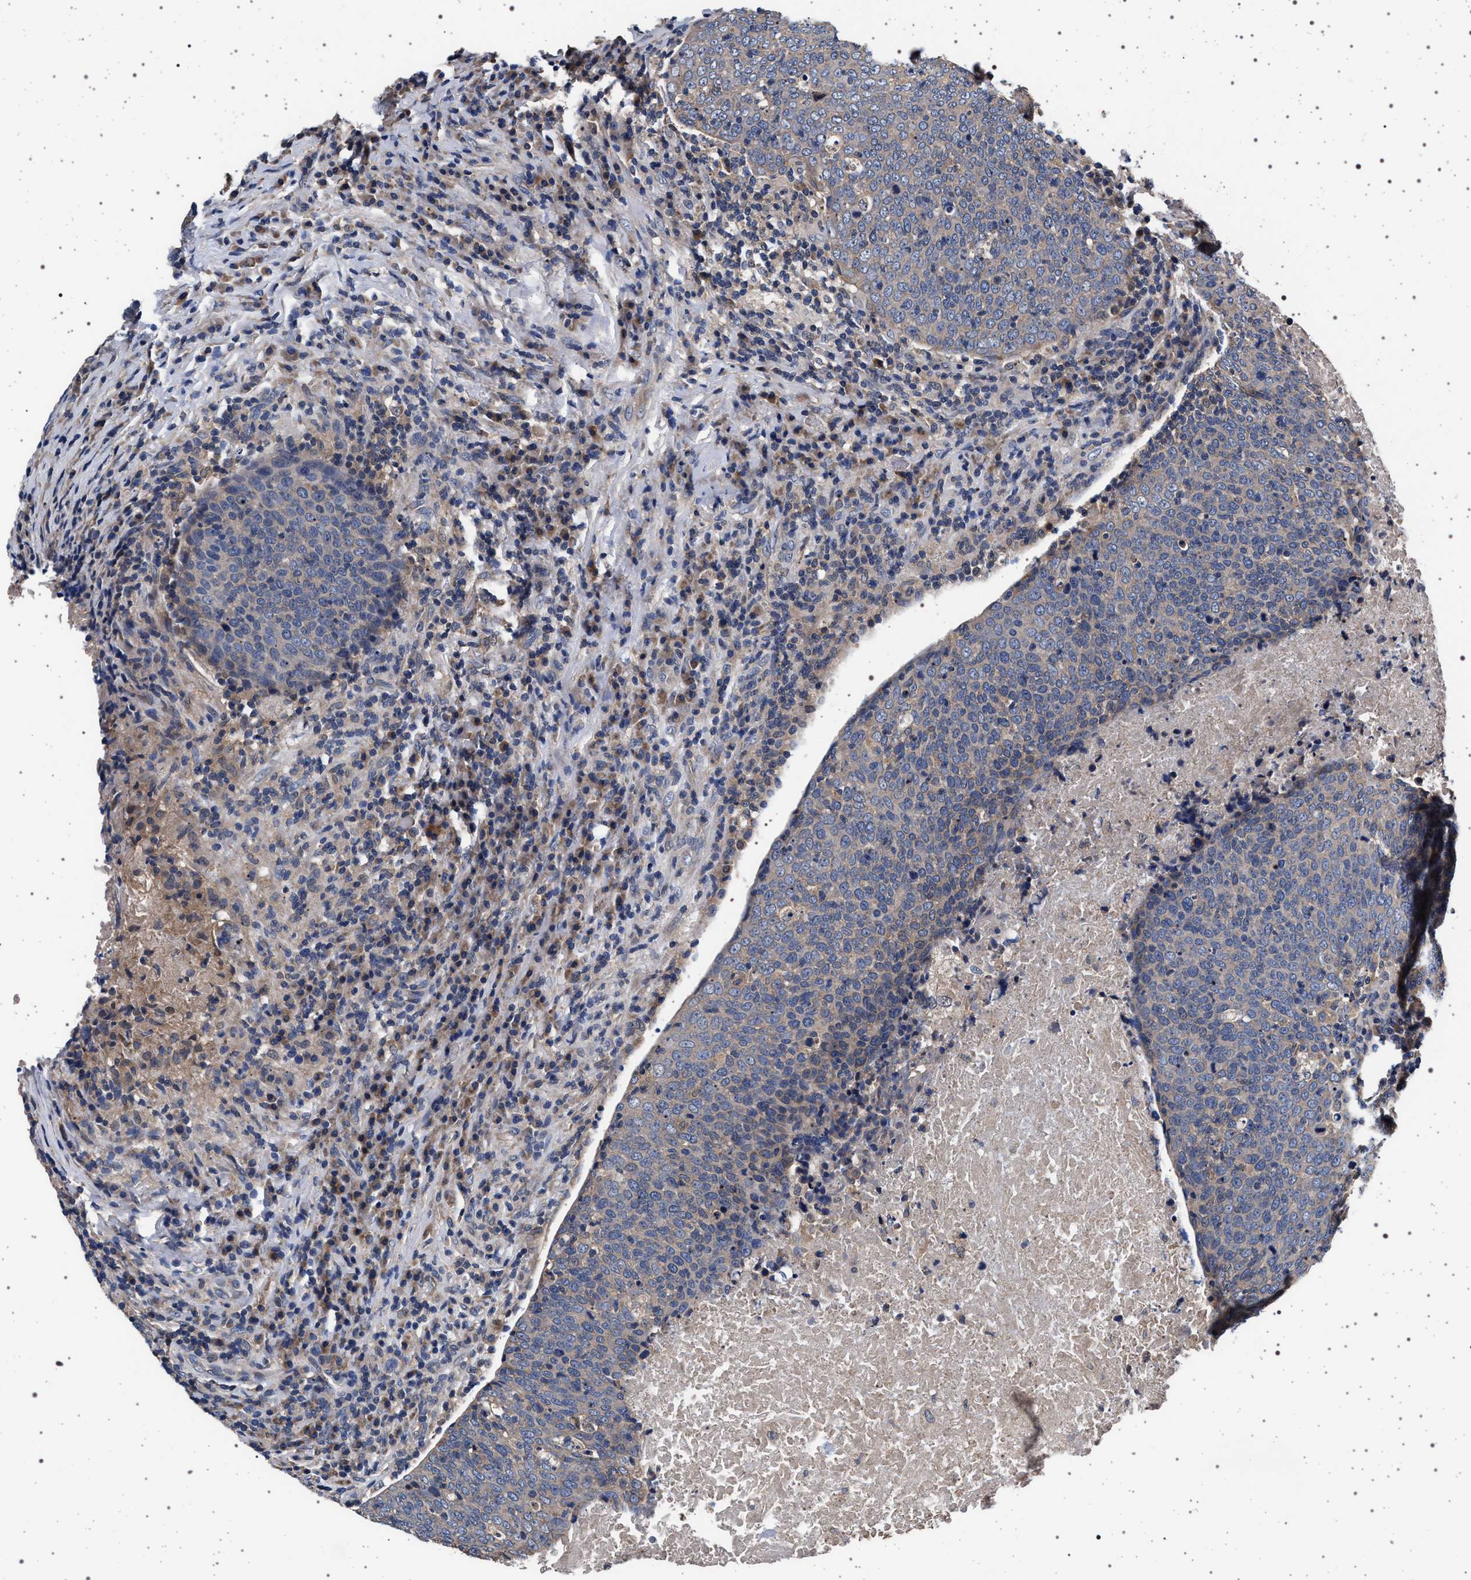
{"staining": {"intensity": "negative", "quantity": "none", "location": "none"}, "tissue": "head and neck cancer", "cell_type": "Tumor cells", "image_type": "cancer", "snomed": [{"axis": "morphology", "description": "Squamous cell carcinoma, NOS"}, {"axis": "morphology", "description": "Squamous cell carcinoma, metastatic, NOS"}, {"axis": "topography", "description": "Lymph node"}, {"axis": "topography", "description": "Head-Neck"}], "caption": "Immunohistochemical staining of head and neck cancer reveals no significant positivity in tumor cells. (Brightfield microscopy of DAB immunohistochemistry at high magnification).", "gene": "MAP3K2", "patient": {"sex": "male", "age": 62}}